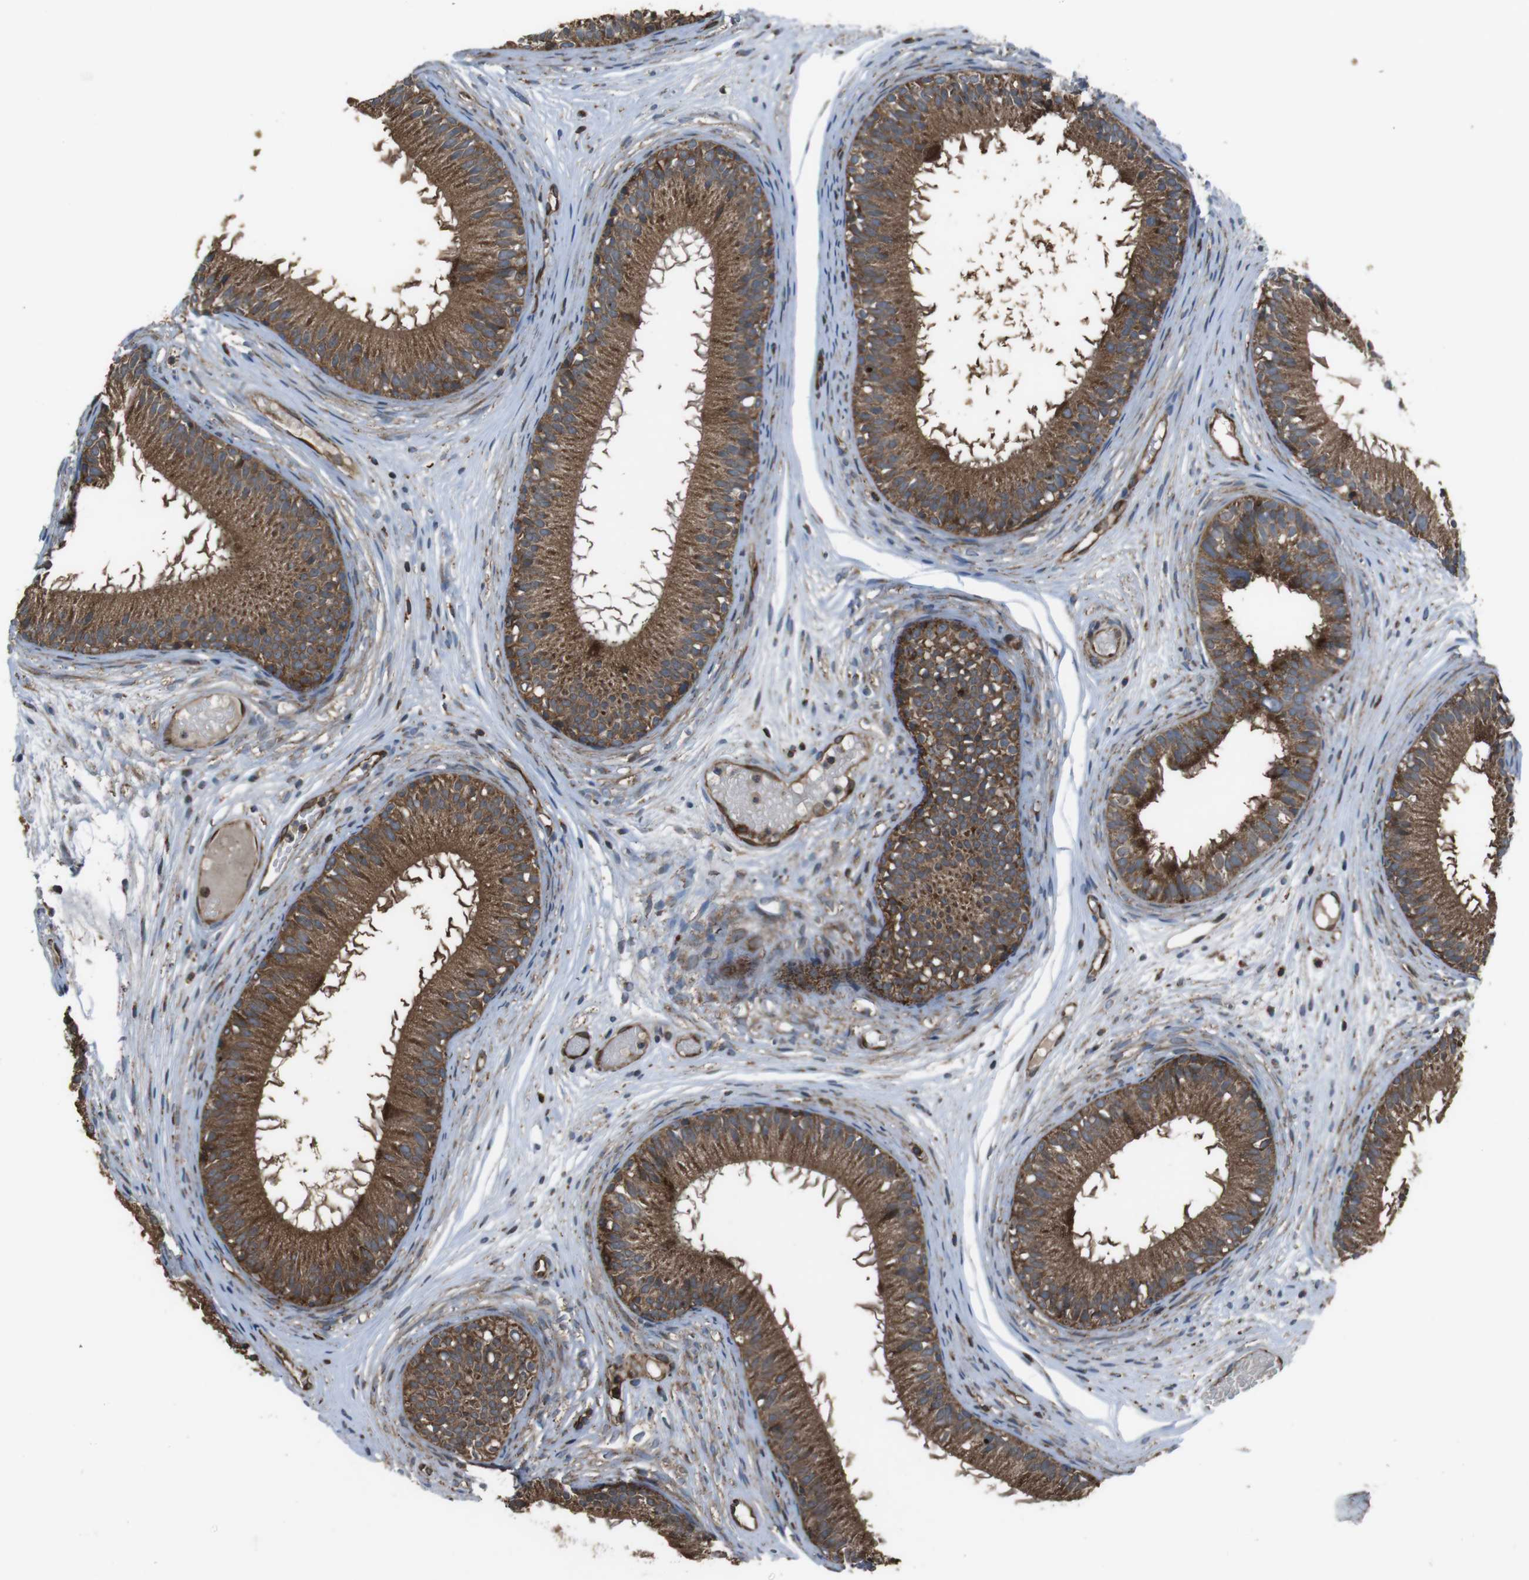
{"staining": {"intensity": "strong", "quantity": ">75%", "location": "cytoplasmic/membranous"}, "tissue": "epididymis", "cell_type": "Glandular cells", "image_type": "normal", "snomed": [{"axis": "morphology", "description": "Normal tissue, NOS"}, {"axis": "morphology", "description": "Atrophy, NOS"}, {"axis": "topography", "description": "Testis"}, {"axis": "topography", "description": "Epididymis"}], "caption": "The micrograph exhibits a brown stain indicating the presence of a protein in the cytoplasmic/membranous of glandular cells in epididymis. (DAB (3,3'-diaminobenzidine) = brown stain, brightfield microscopy at high magnification).", "gene": "GIMAP8", "patient": {"sex": "male", "age": 18}}